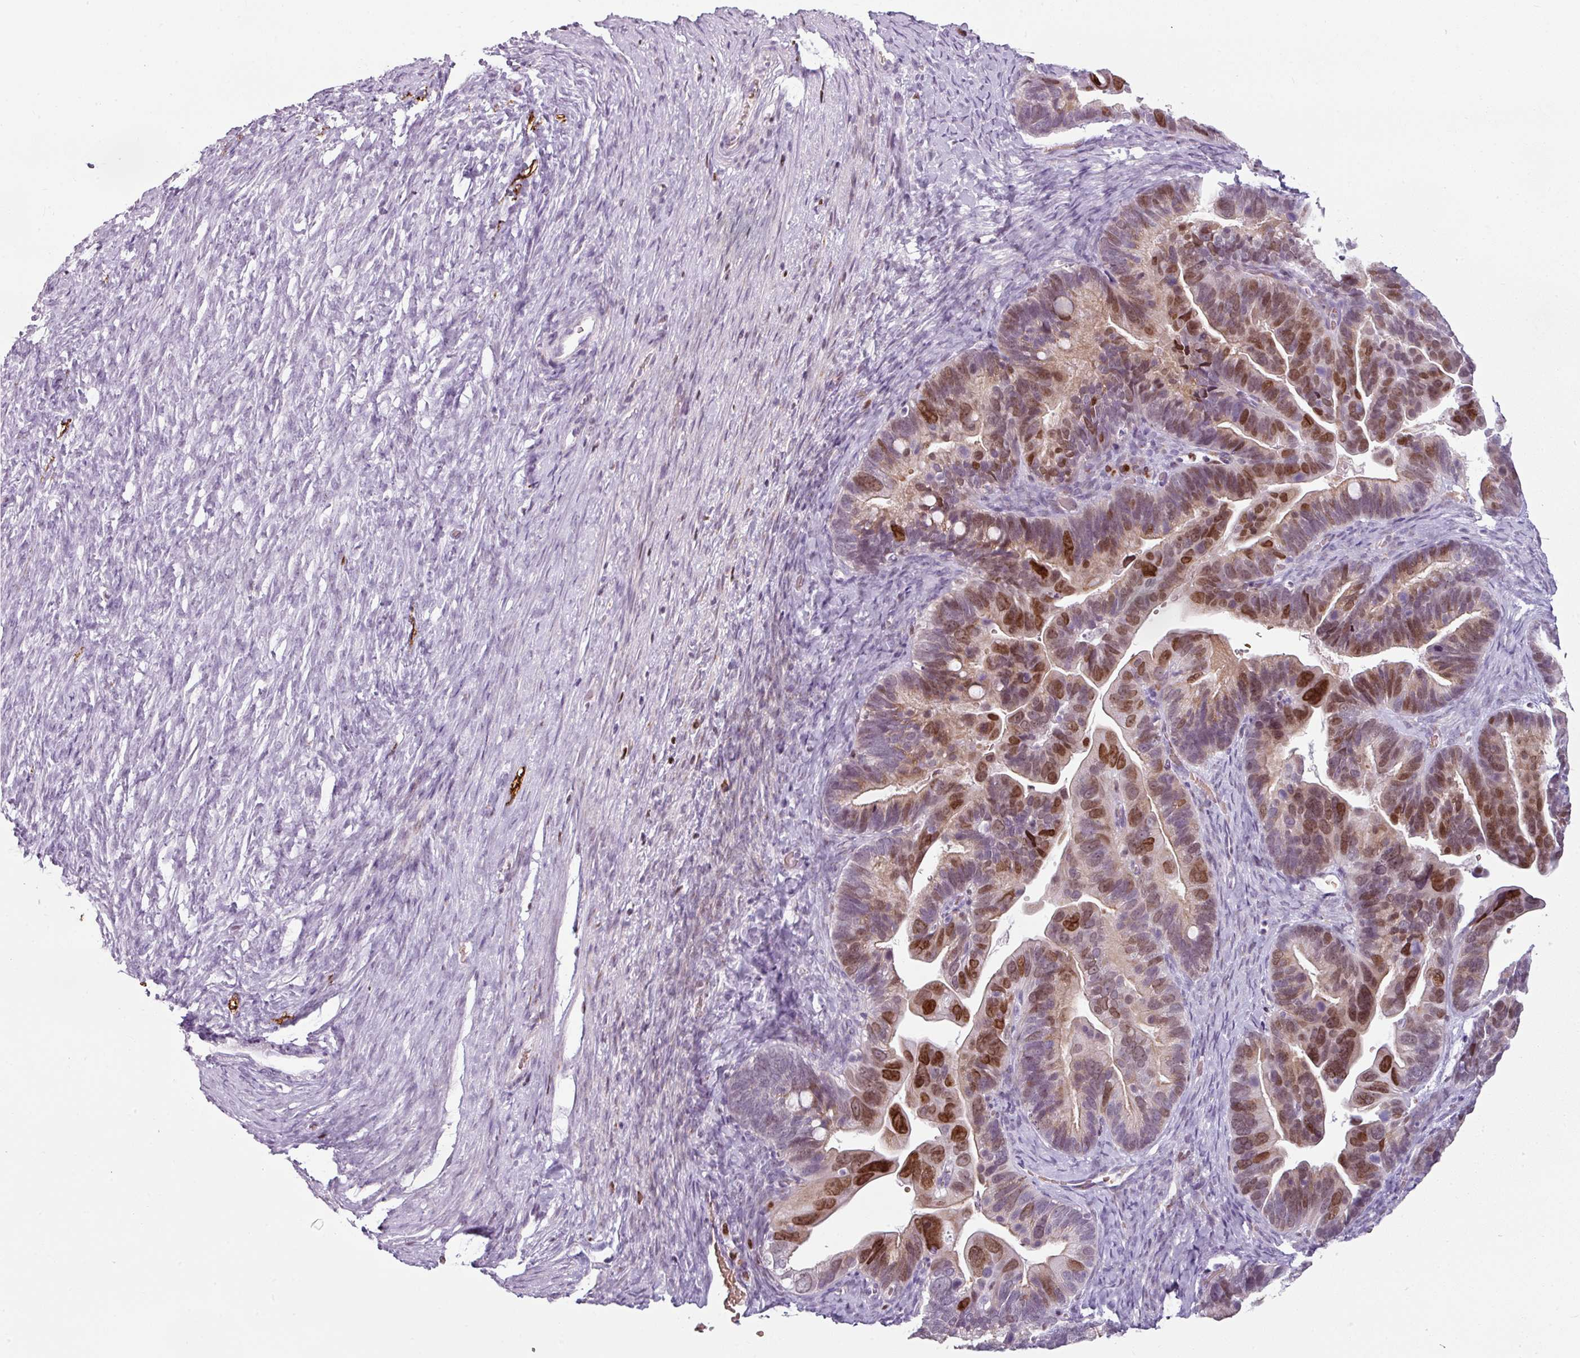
{"staining": {"intensity": "moderate", "quantity": "25%-75%", "location": "nuclear"}, "tissue": "ovarian cancer", "cell_type": "Tumor cells", "image_type": "cancer", "snomed": [{"axis": "morphology", "description": "Cystadenocarcinoma, serous, NOS"}, {"axis": "topography", "description": "Ovary"}], "caption": "IHC (DAB) staining of ovarian serous cystadenocarcinoma reveals moderate nuclear protein expression in approximately 25%-75% of tumor cells.", "gene": "SYT8", "patient": {"sex": "female", "age": 56}}